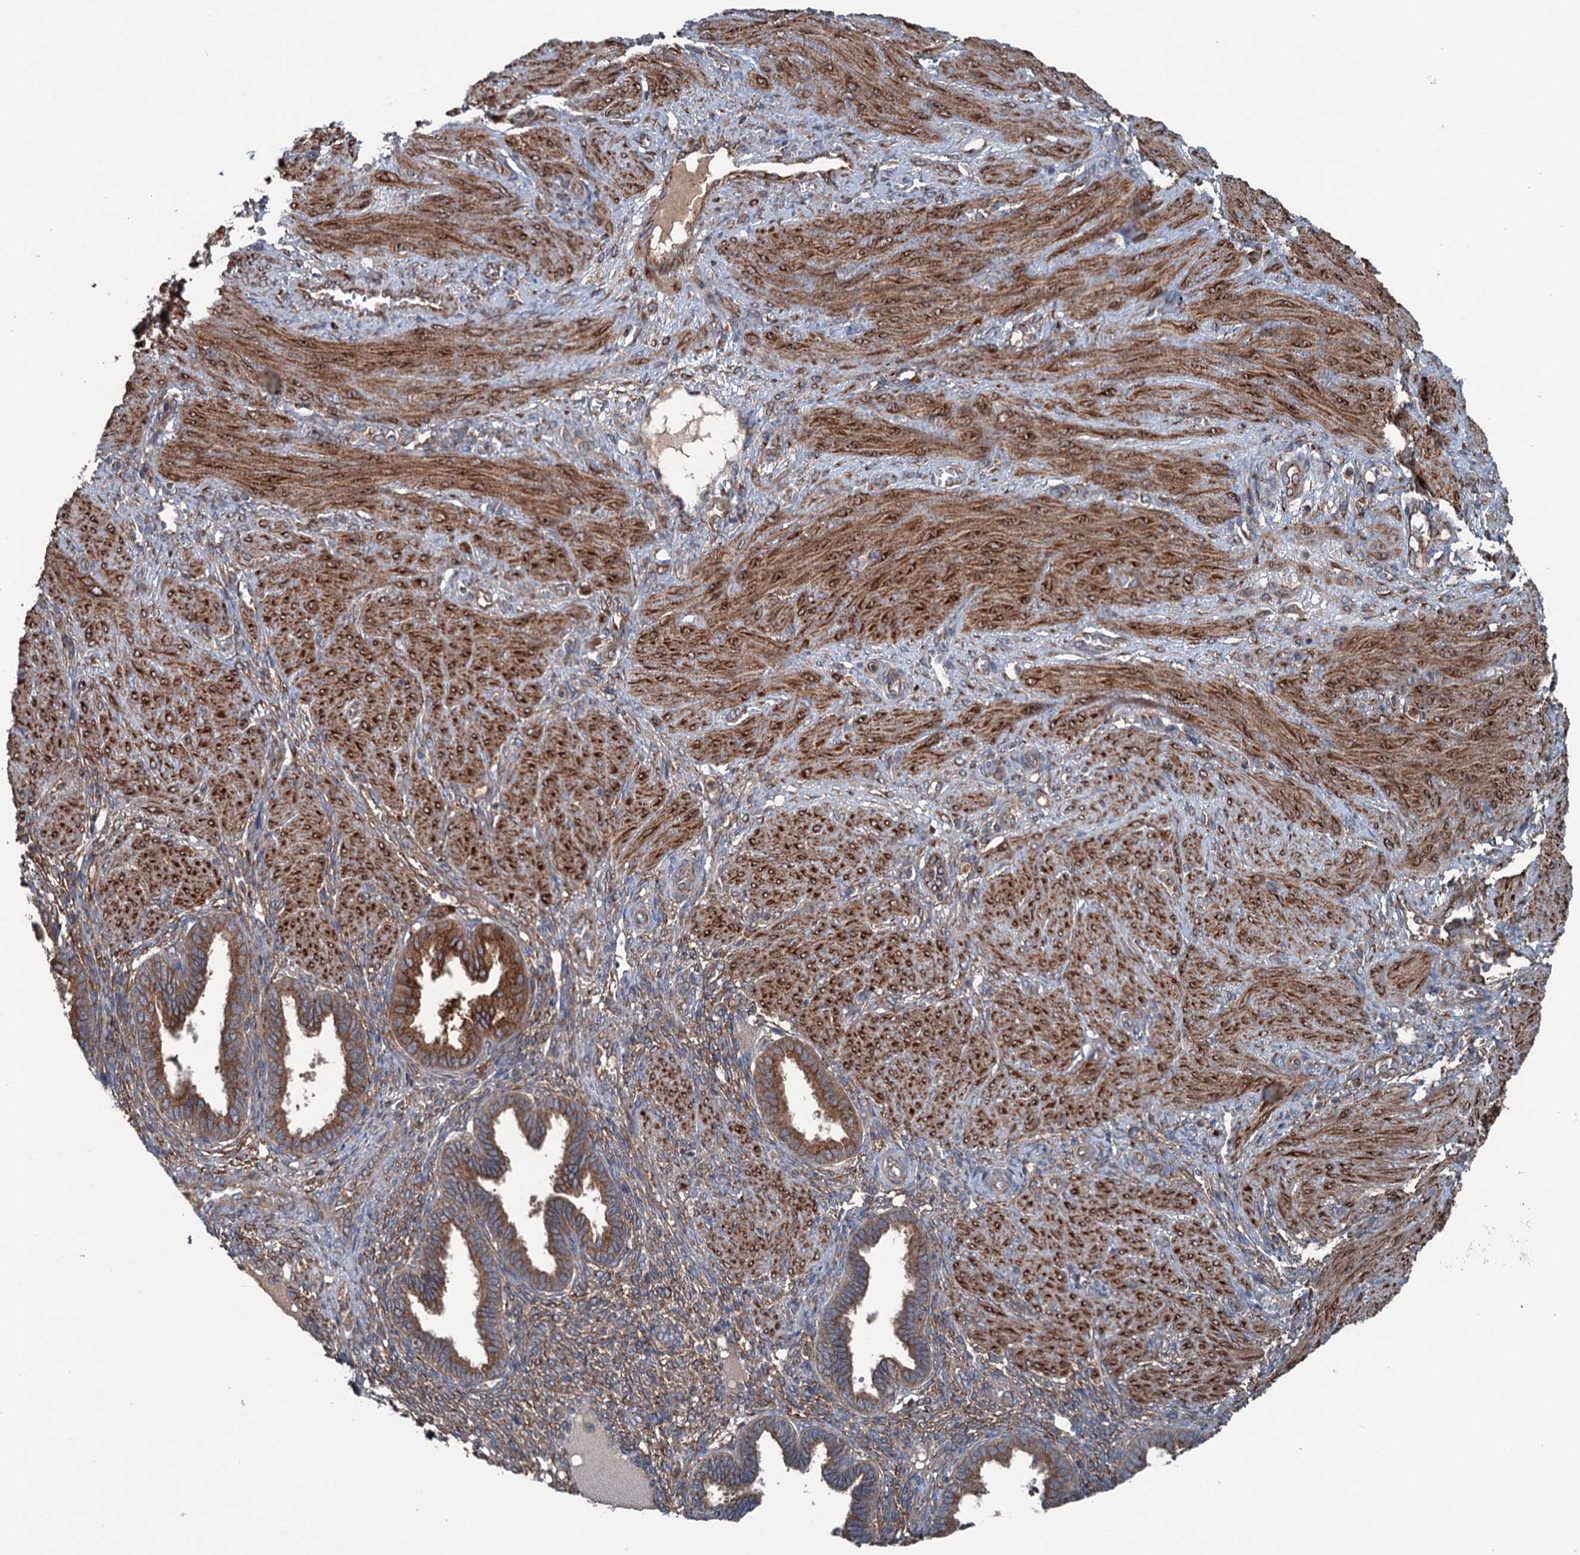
{"staining": {"intensity": "weak", "quantity": "25%-75%", "location": "cytoplasmic/membranous"}, "tissue": "endometrium", "cell_type": "Cells in endometrial stroma", "image_type": "normal", "snomed": [{"axis": "morphology", "description": "Normal tissue, NOS"}, {"axis": "topography", "description": "Endometrium"}], "caption": "A low amount of weak cytoplasmic/membranous expression is present in about 25%-75% of cells in endometrial stroma in unremarkable endometrium. The staining was performed using DAB to visualize the protein expression in brown, while the nuclei were stained in blue with hematoxylin (Magnification: 20x).", "gene": "CALCOCO1", "patient": {"sex": "female", "age": 33}}